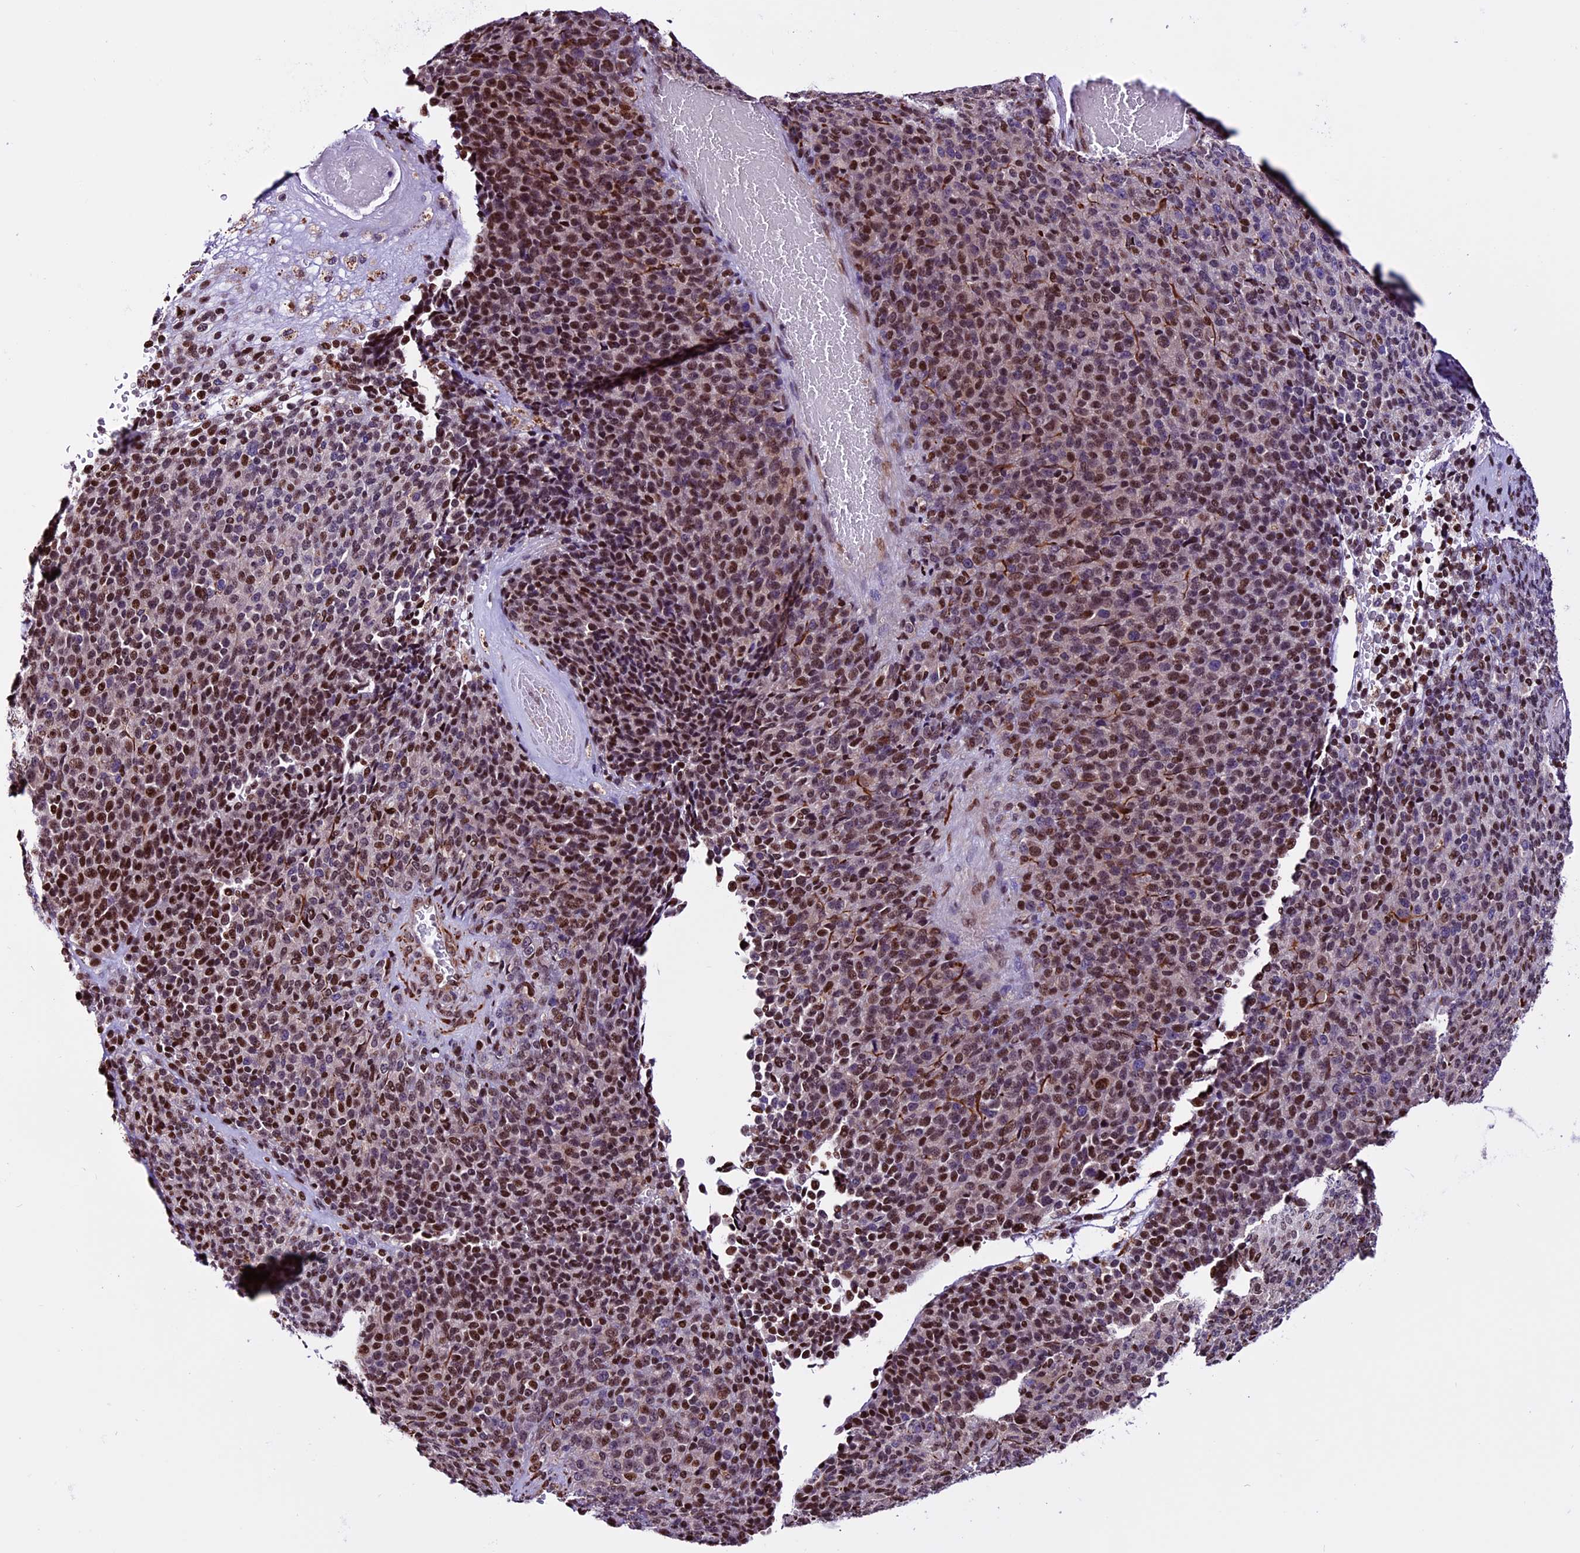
{"staining": {"intensity": "moderate", "quantity": "25%-75%", "location": "nuclear"}, "tissue": "melanoma", "cell_type": "Tumor cells", "image_type": "cancer", "snomed": [{"axis": "morphology", "description": "Malignant melanoma, Metastatic site"}, {"axis": "topography", "description": "Brain"}], "caption": "The photomicrograph exhibits immunohistochemical staining of malignant melanoma (metastatic site). There is moderate nuclear positivity is present in approximately 25%-75% of tumor cells.", "gene": "RINL", "patient": {"sex": "female", "age": 56}}